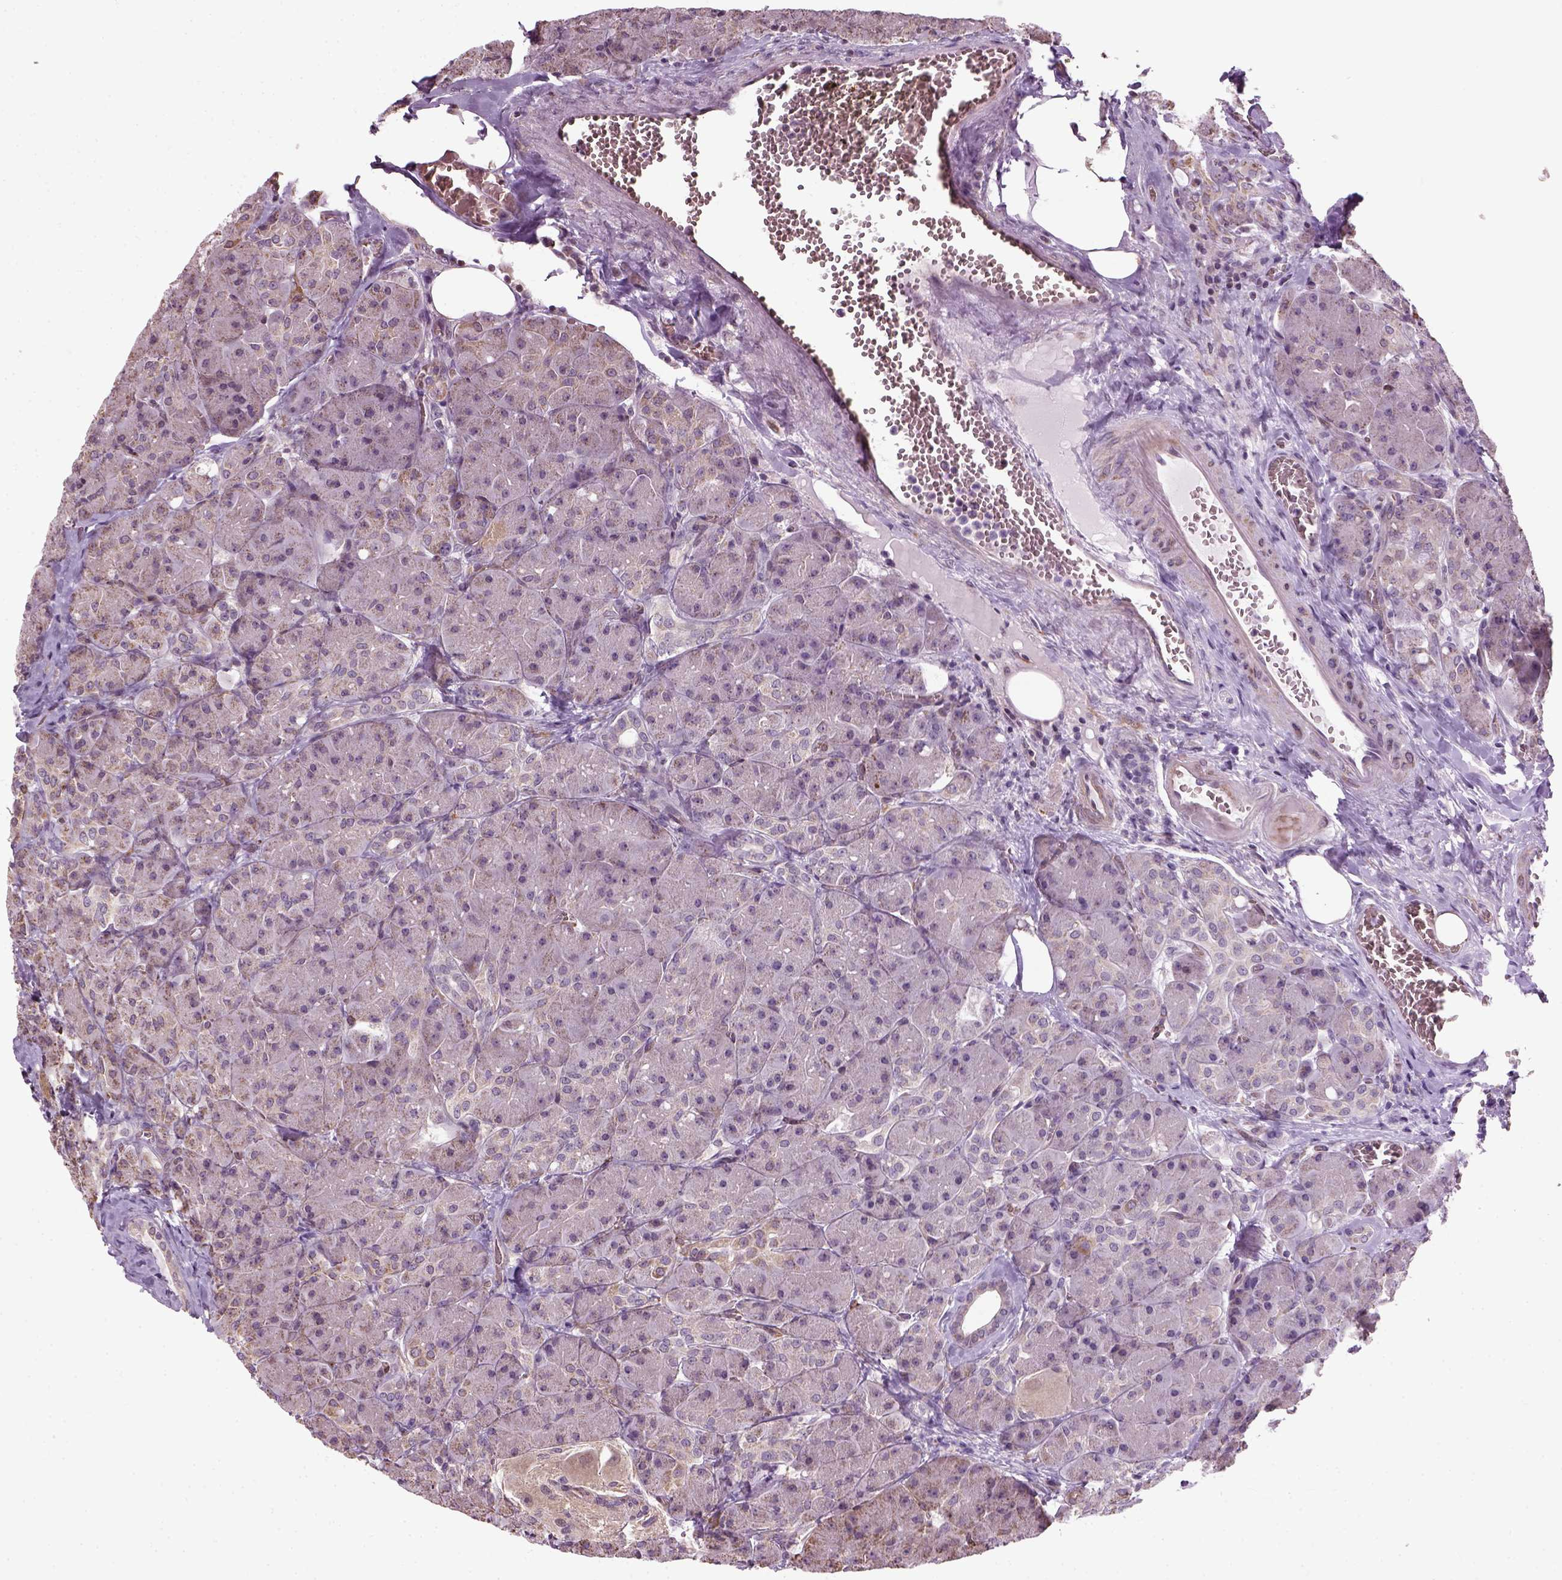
{"staining": {"intensity": "weak", "quantity": "<25%", "location": "cytoplasmic/membranous"}, "tissue": "pancreas", "cell_type": "Exocrine glandular cells", "image_type": "normal", "snomed": [{"axis": "morphology", "description": "Normal tissue, NOS"}, {"axis": "topography", "description": "Pancreas"}], "caption": "This is an IHC micrograph of normal human pancreas. There is no expression in exocrine glandular cells.", "gene": "XK", "patient": {"sex": "male", "age": 55}}